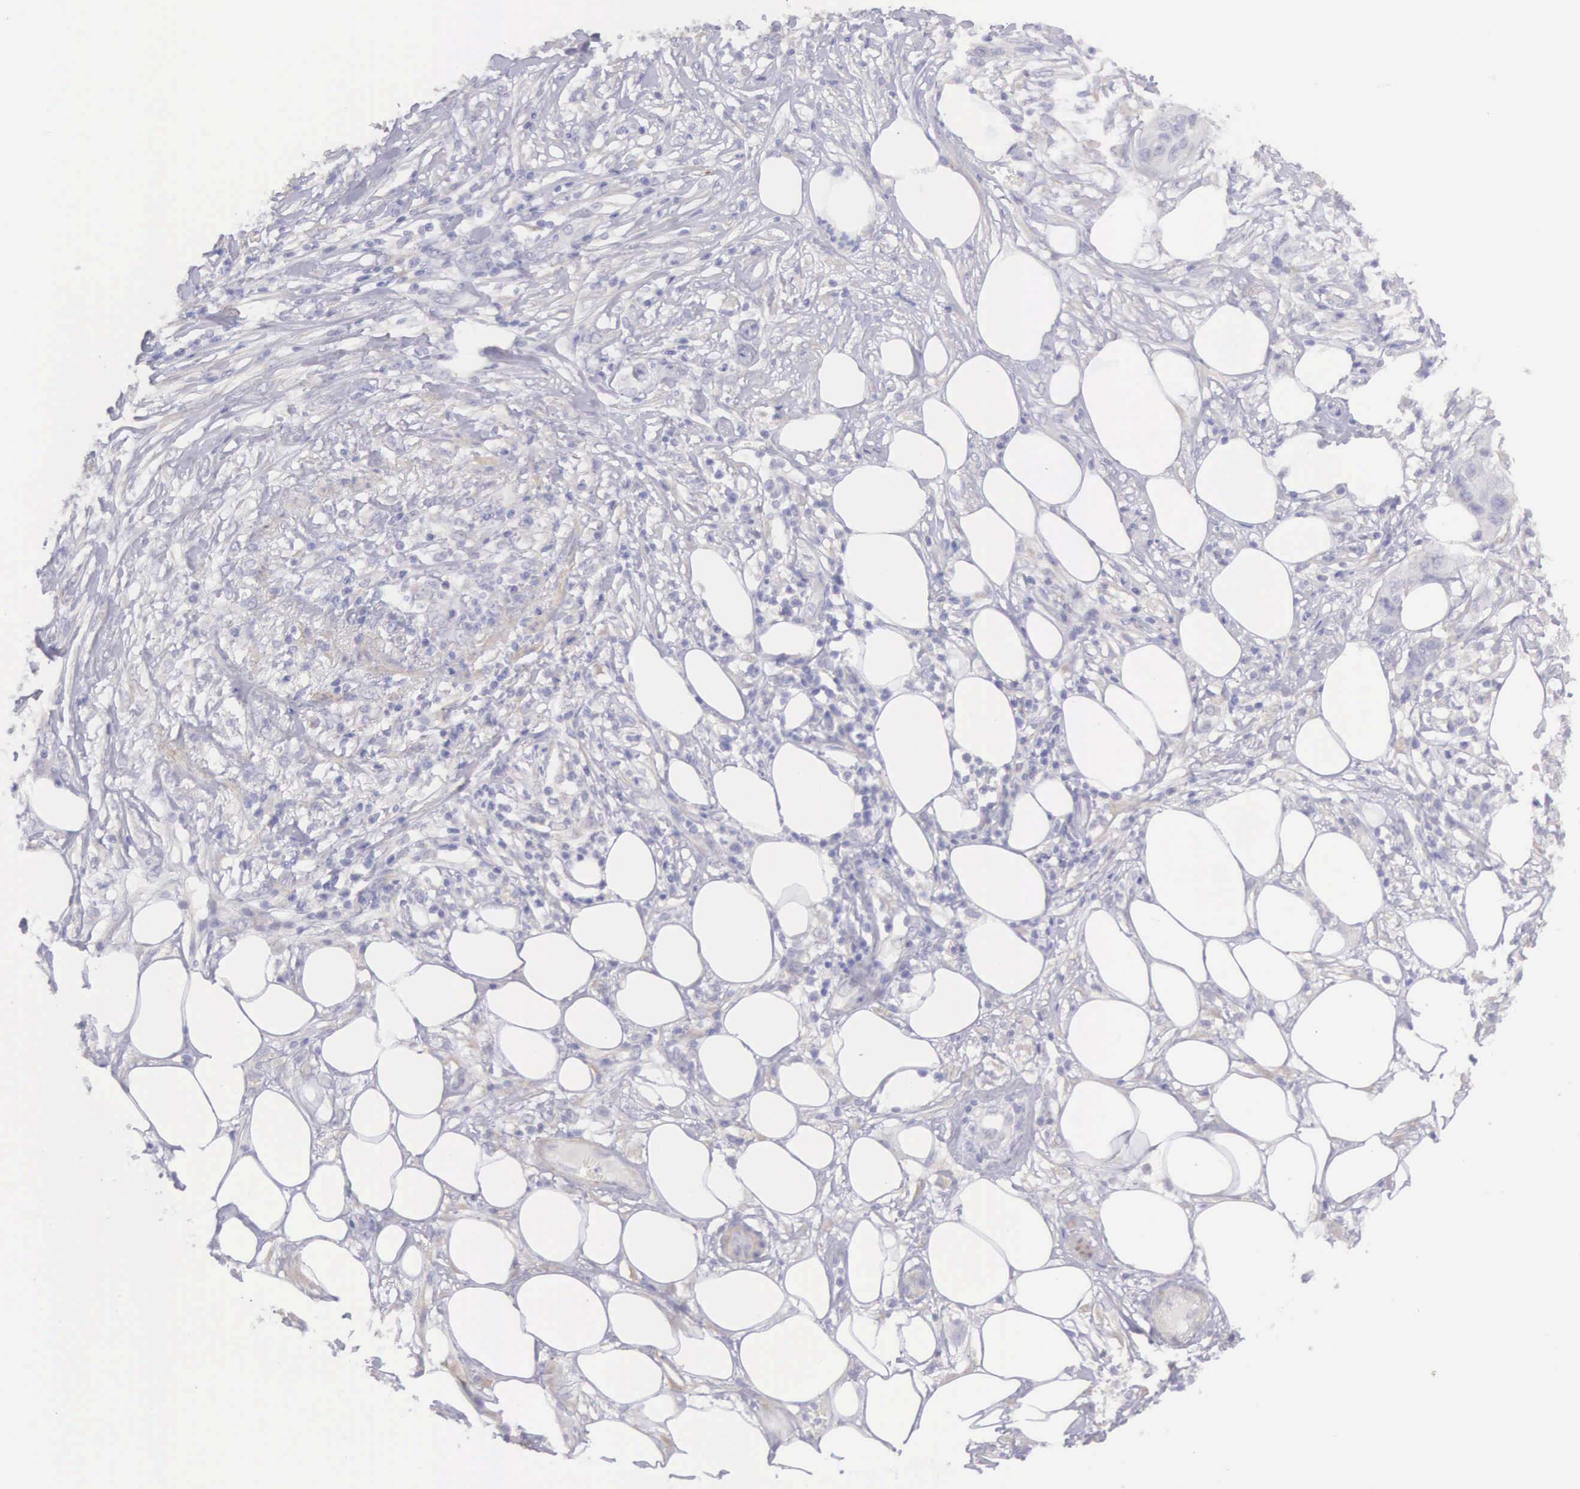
{"staining": {"intensity": "negative", "quantity": "none", "location": "none"}, "tissue": "skin cancer", "cell_type": "Tumor cells", "image_type": "cancer", "snomed": [{"axis": "morphology", "description": "Squamous cell carcinoma, NOS"}, {"axis": "topography", "description": "Skin"}], "caption": "Tumor cells show no significant expression in skin cancer (squamous cell carcinoma). (Brightfield microscopy of DAB (3,3'-diaminobenzidine) immunohistochemistry (IHC) at high magnification).", "gene": "ARFGAP3", "patient": {"sex": "female", "age": 88}}